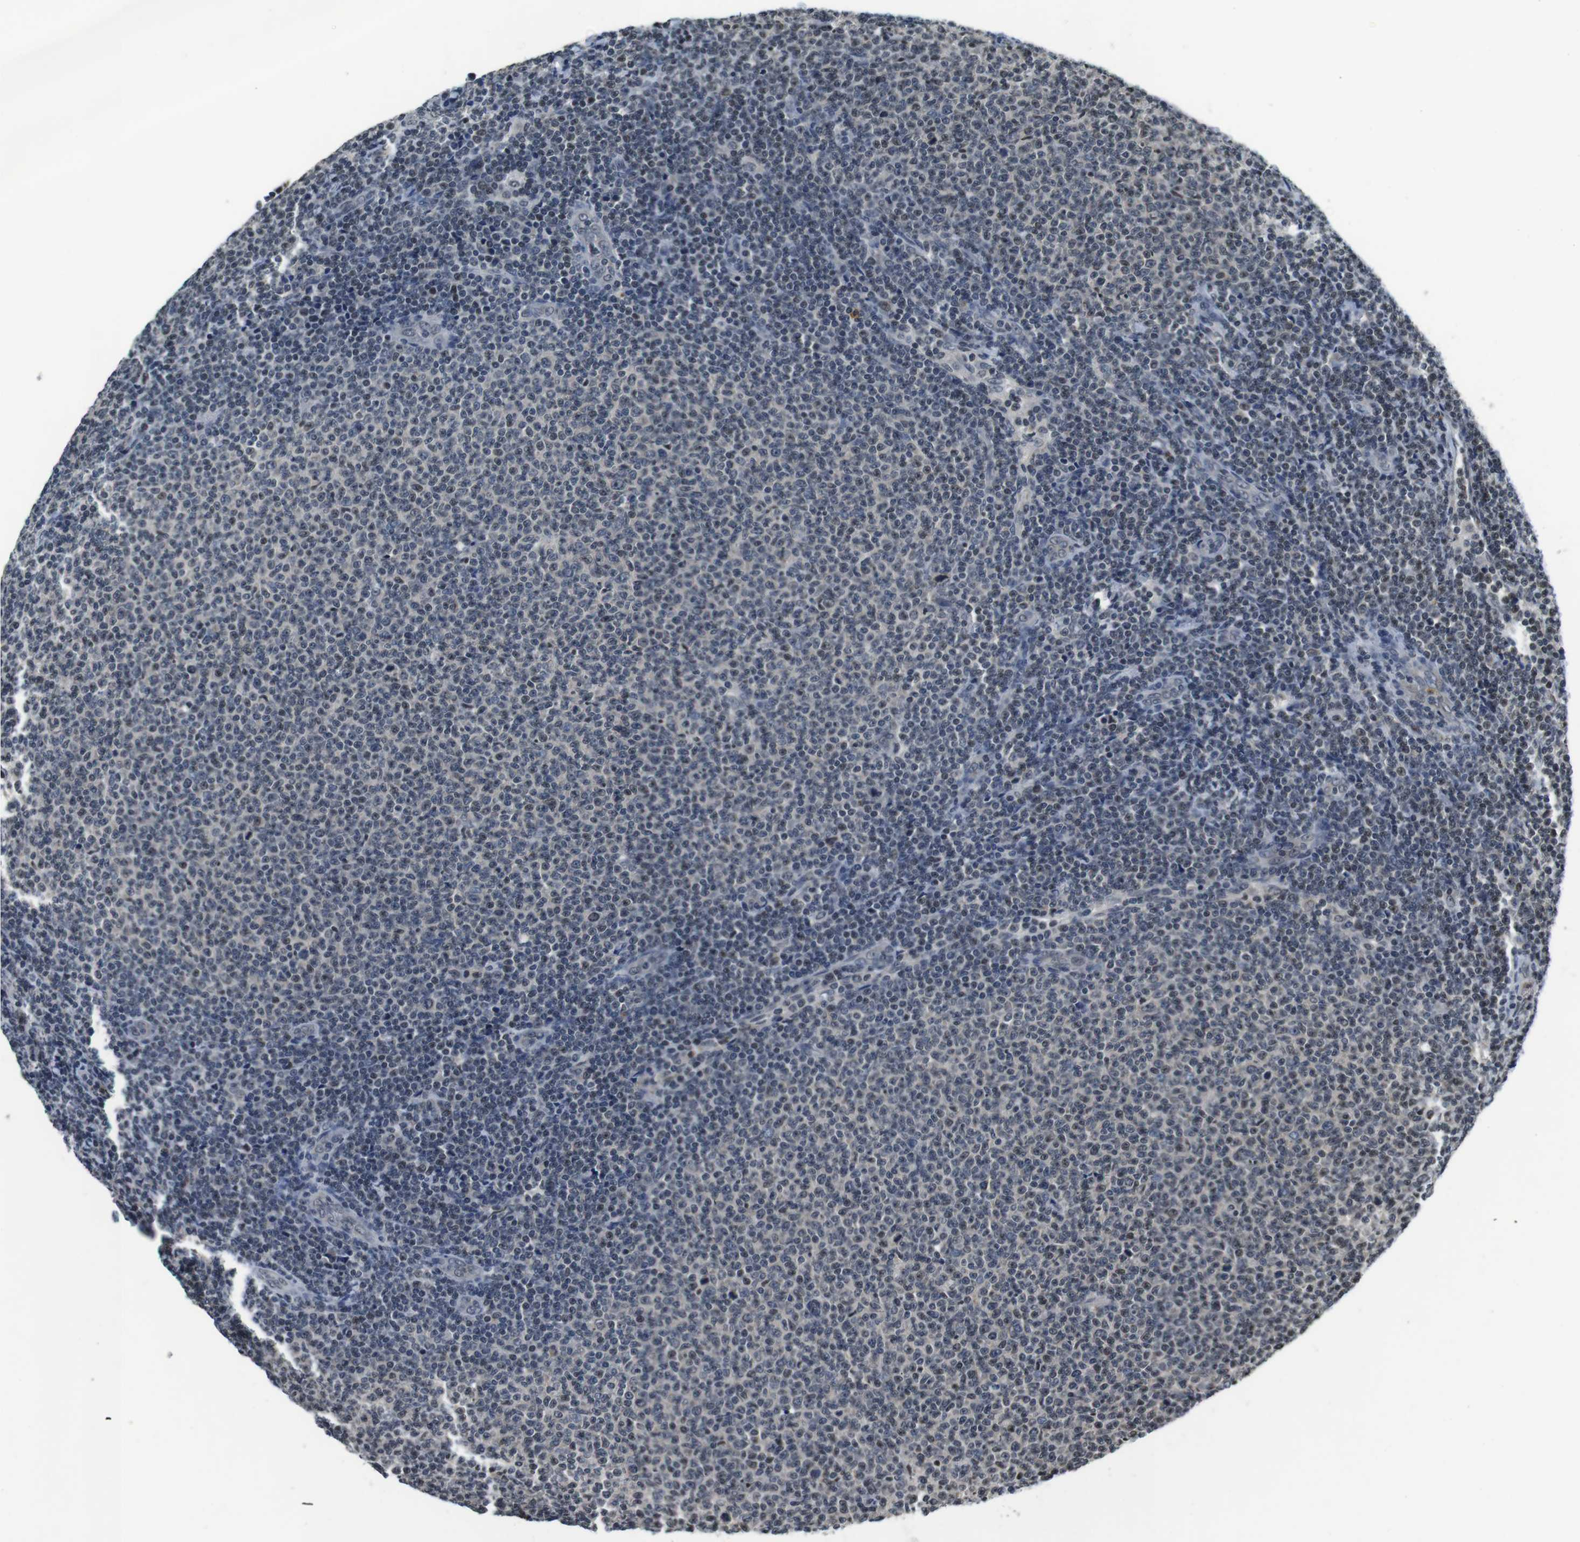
{"staining": {"intensity": "weak", "quantity": "<25%", "location": "nuclear"}, "tissue": "lymphoma", "cell_type": "Tumor cells", "image_type": "cancer", "snomed": [{"axis": "morphology", "description": "Malignant lymphoma, non-Hodgkin's type, Low grade"}, {"axis": "topography", "description": "Lymph node"}], "caption": "Immunohistochemical staining of lymphoma displays no significant expression in tumor cells. (Brightfield microscopy of DAB IHC at high magnification).", "gene": "NEK4", "patient": {"sex": "male", "age": 66}}